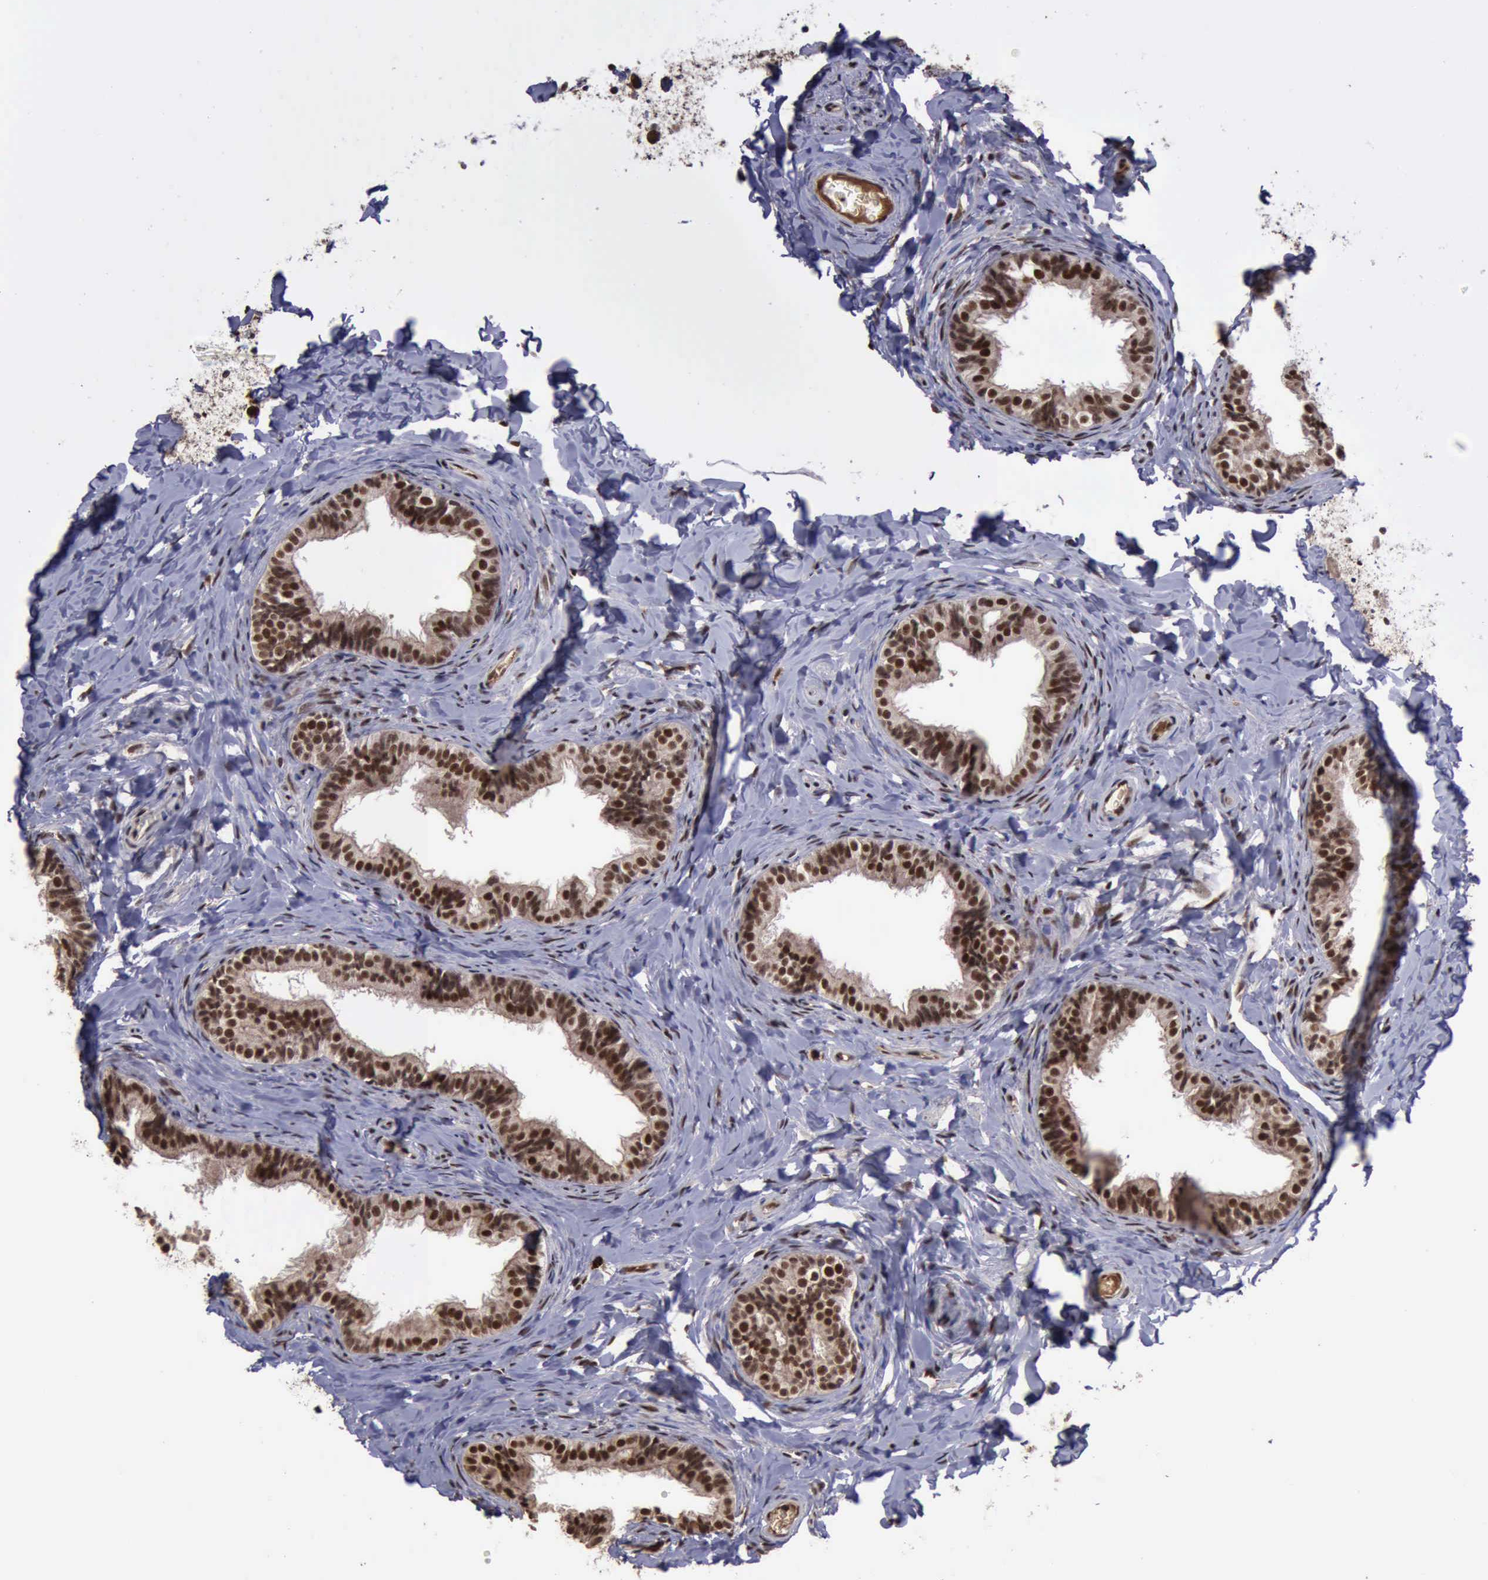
{"staining": {"intensity": "strong", "quantity": ">75%", "location": "cytoplasmic/membranous,nuclear"}, "tissue": "epididymis", "cell_type": "Glandular cells", "image_type": "normal", "snomed": [{"axis": "morphology", "description": "Normal tissue, NOS"}, {"axis": "topography", "description": "Epididymis"}], "caption": "A high amount of strong cytoplasmic/membranous,nuclear expression is seen in about >75% of glandular cells in normal epididymis.", "gene": "TRMT2A", "patient": {"sex": "male", "age": 26}}